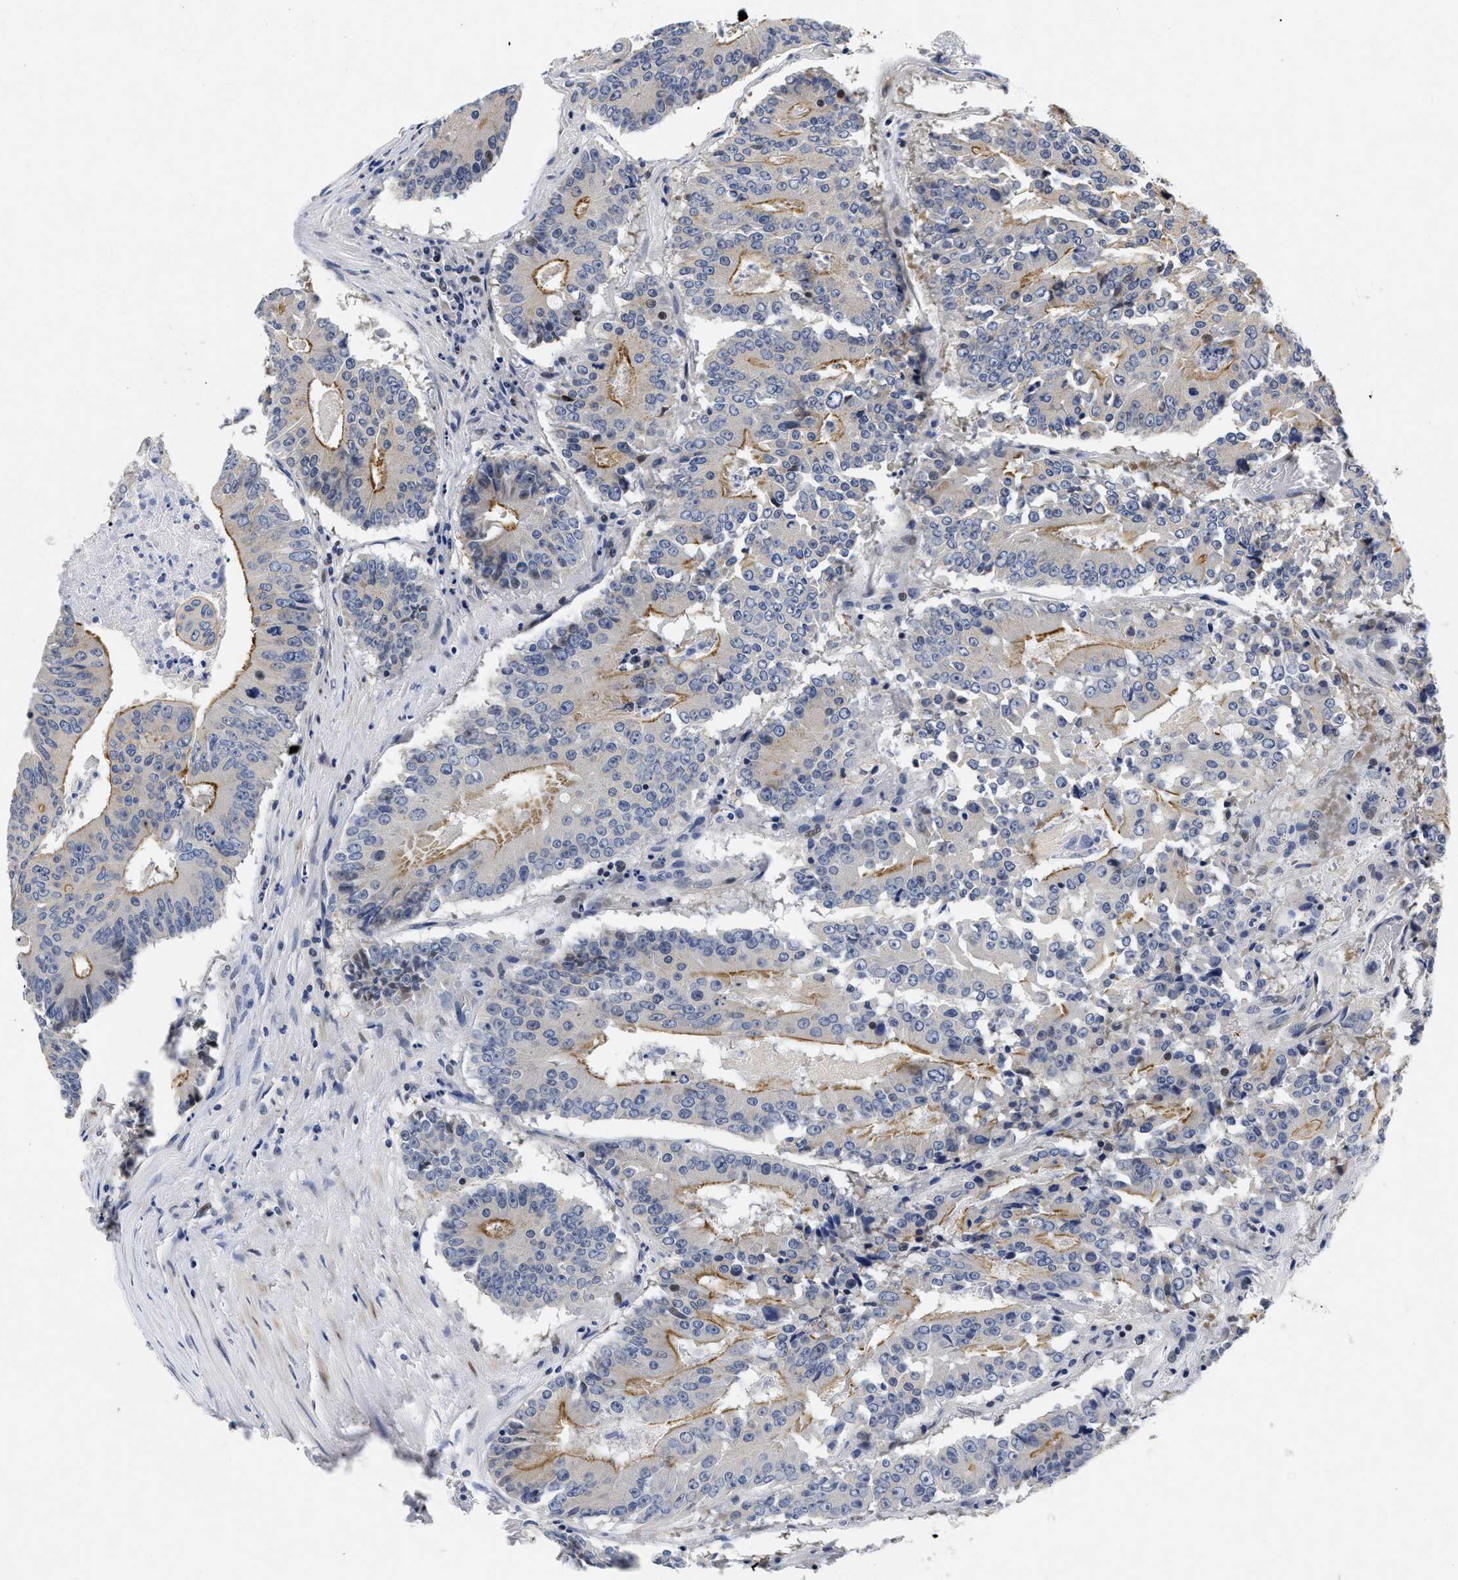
{"staining": {"intensity": "moderate", "quantity": "<25%", "location": "cytoplasmic/membranous"}, "tissue": "colorectal cancer", "cell_type": "Tumor cells", "image_type": "cancer", "snomed": [{"axis": "morphology", "description": "Adenocarcinoma, NOS"}, {"axis": "topography", "description": "Colon"}], "caption": "Immunohistochemistry (IHC) of human colorectal cancer (adenocarcinoma) reveals low levels of moderate cytoplasmic/membranous positivity in about <25% of tumor cells.", "gene": "LAD1", "patient": {"sex": "male", "age": 87}}